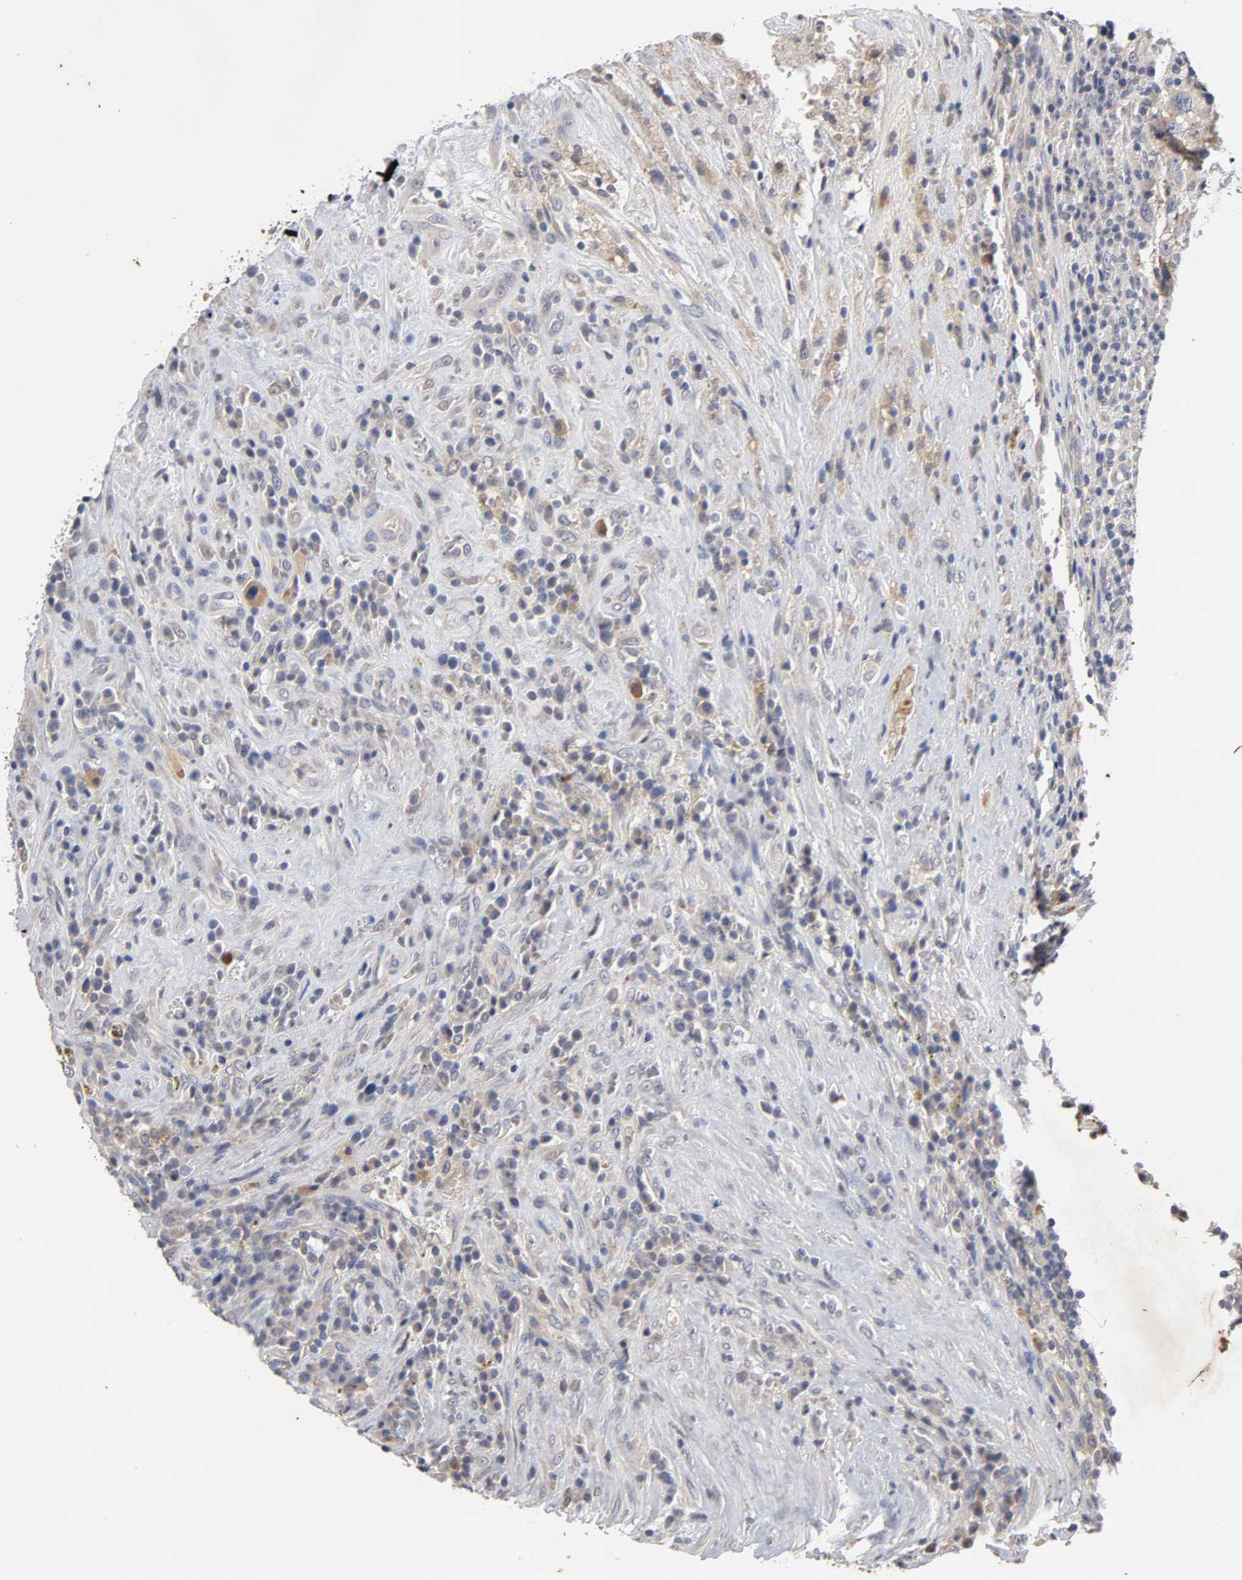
{"staining": {"intensity": "weak", "quantity": "25%-75%", "location": "cytoplasmic/membranous"}, "tissue": "testis cancer", "cell_type": "Tumor cells", "image_type": "cancer", "snomed": [{"axis": "morphology", "description": "Necrosis, NOS"}, {"axis": "morphology", "description": "Carcinoma, Embryonal, NOS"}, {"axis": "topography", "description": "Testis"}], "caption": "Tumor cells reveal weak cytoplasmic/membranous expression in about 25%-75% of cells in testis cancer. (Stains: DAB (3,3'-diaminobenzidine) in brown, nuclei in blue, Microscopy: brightfield microscopy at high magnification).", "gene": "CXADR", "patient": {"sex": "male", "age": 19}}